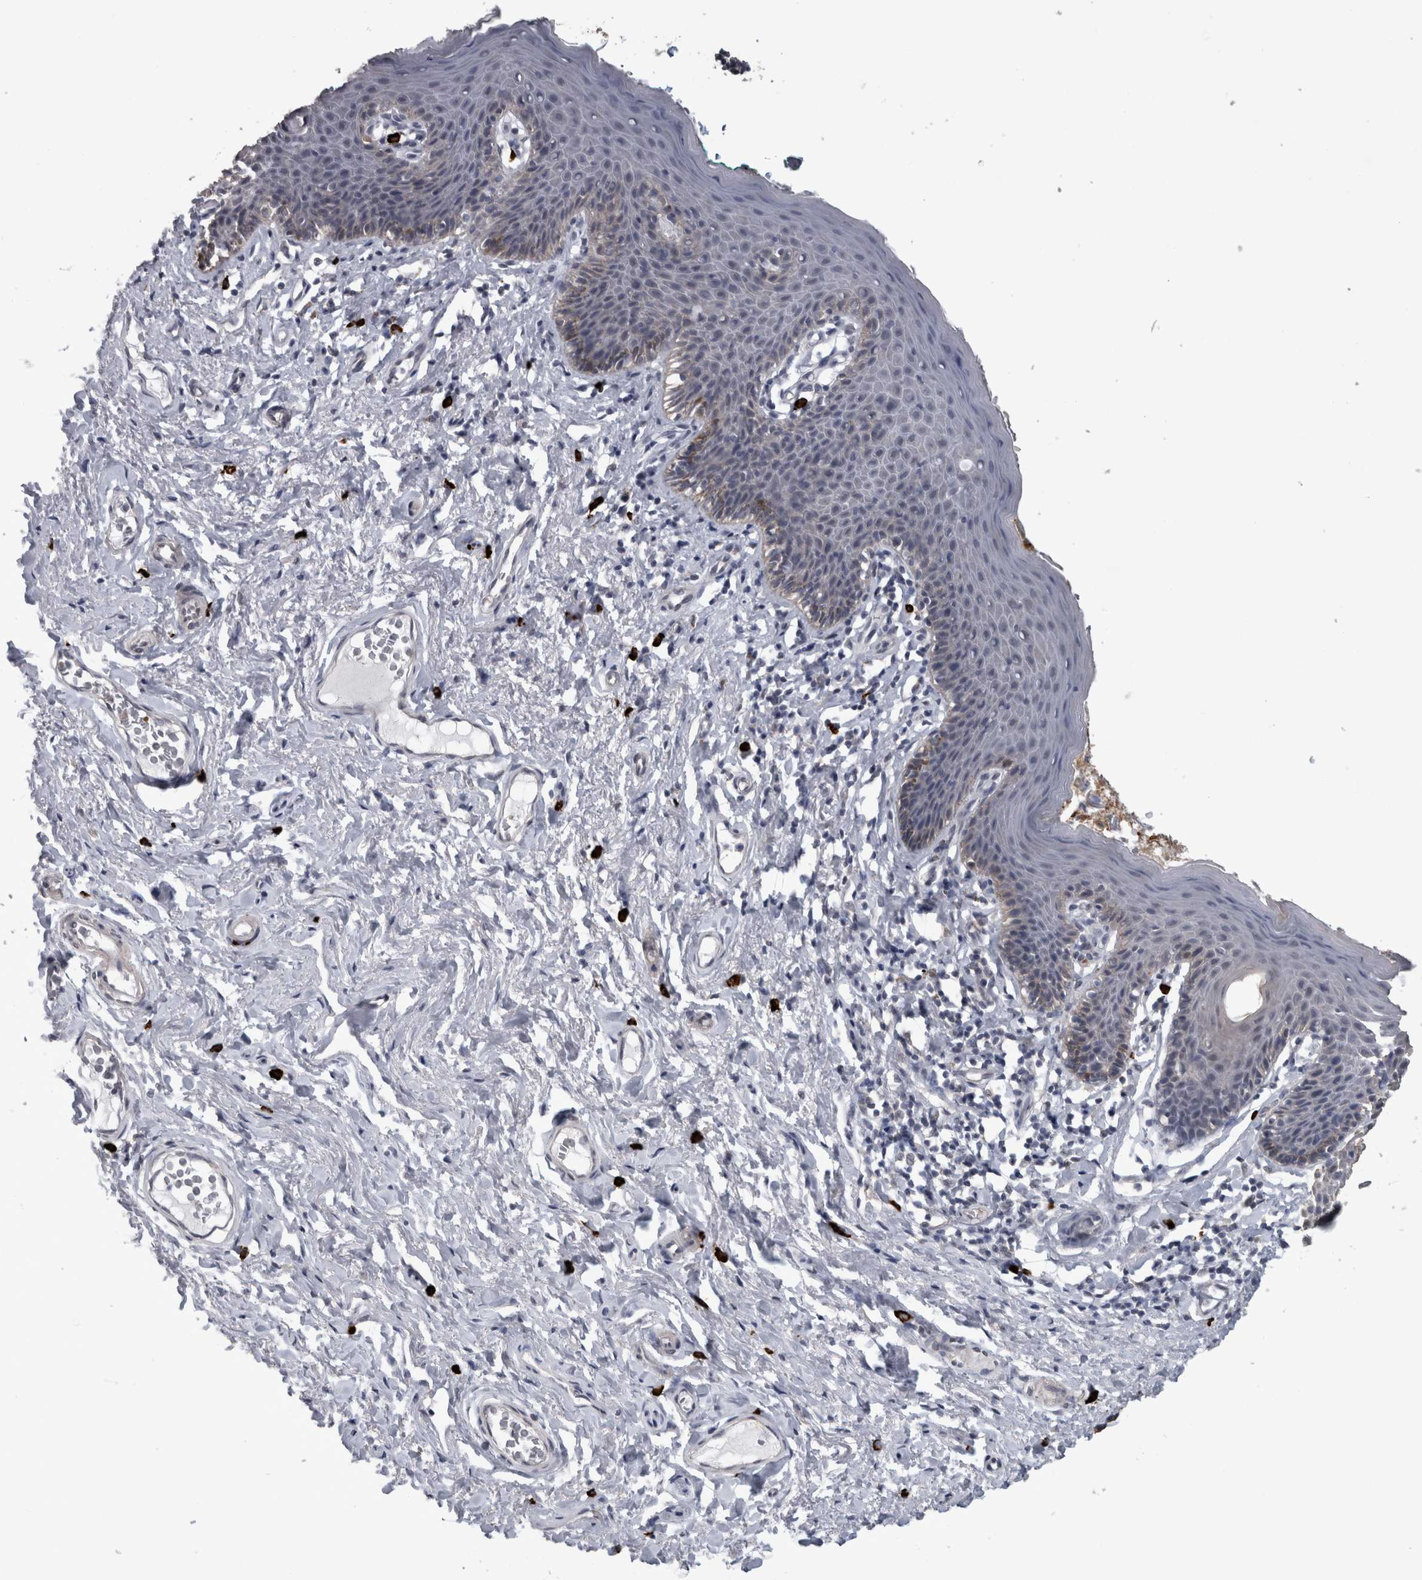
{"staining": {"intensity": "weak", "quantity": "25%-75%", "location": "cytoplasmic/membranous,nuclear"}, "tissue": "skin", "cell_type": "Epidermal cells", "image_type": "normal", "snomed": [{"axis": "morphology", "description": "Normal tissue, NOS"}, {"axis": "topography", "description": "Vulva"}], "caption": "Immunohistochemistry histopathology image of normal skin: skin stained using immunohistochemistry (IHC) exhibits low levels of weak protein expression localized specifically in the cytoplasmic/membranous,nuclear of epidermal cells, appearing as a cytoplasmic/membranous,nuclear brown color.", "gene": "PEBP4", "patient": {"sex": "female", "age": 66}}